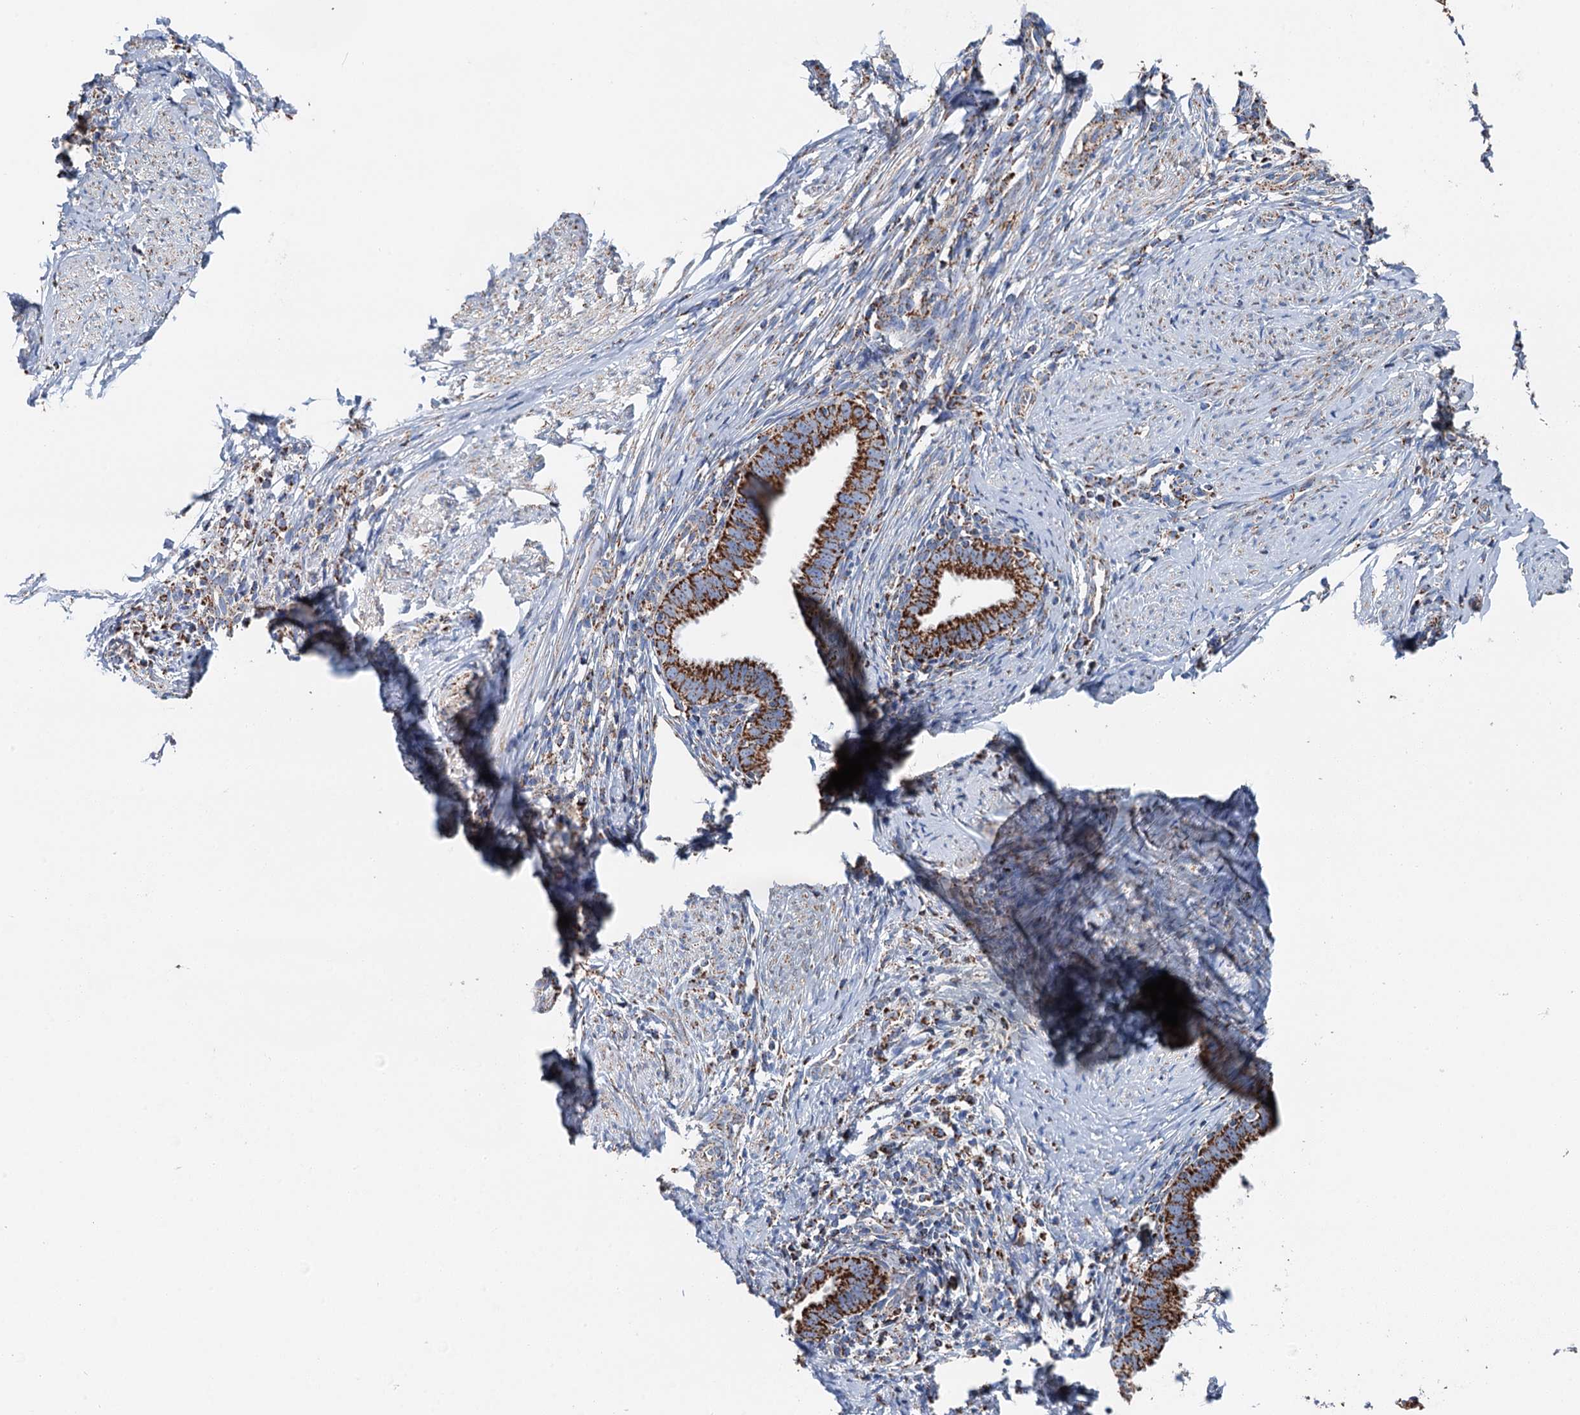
{"staining": {"intensity": "strong", "quantity": ">75%", "location": "cytoplasmic/membranous"}, "tissue": "cervical cancer", "cell_type": "Tumor cells", "image_type": "cancer", "snomed": [{"axis": "morphology", "description": "Adenocarcinoma, NOS"}, {"axis": "topography", "description": "Cervix"}], "caption": "The histopathology image reveals immunohistochemical staining of adenocarcinoma (cervical). There is strong cytoplasmic/membranous staining is seen in approximately >75% of tumor cells.", "gene": "IVD", "patient": {"sex": "female", "age": 36}}